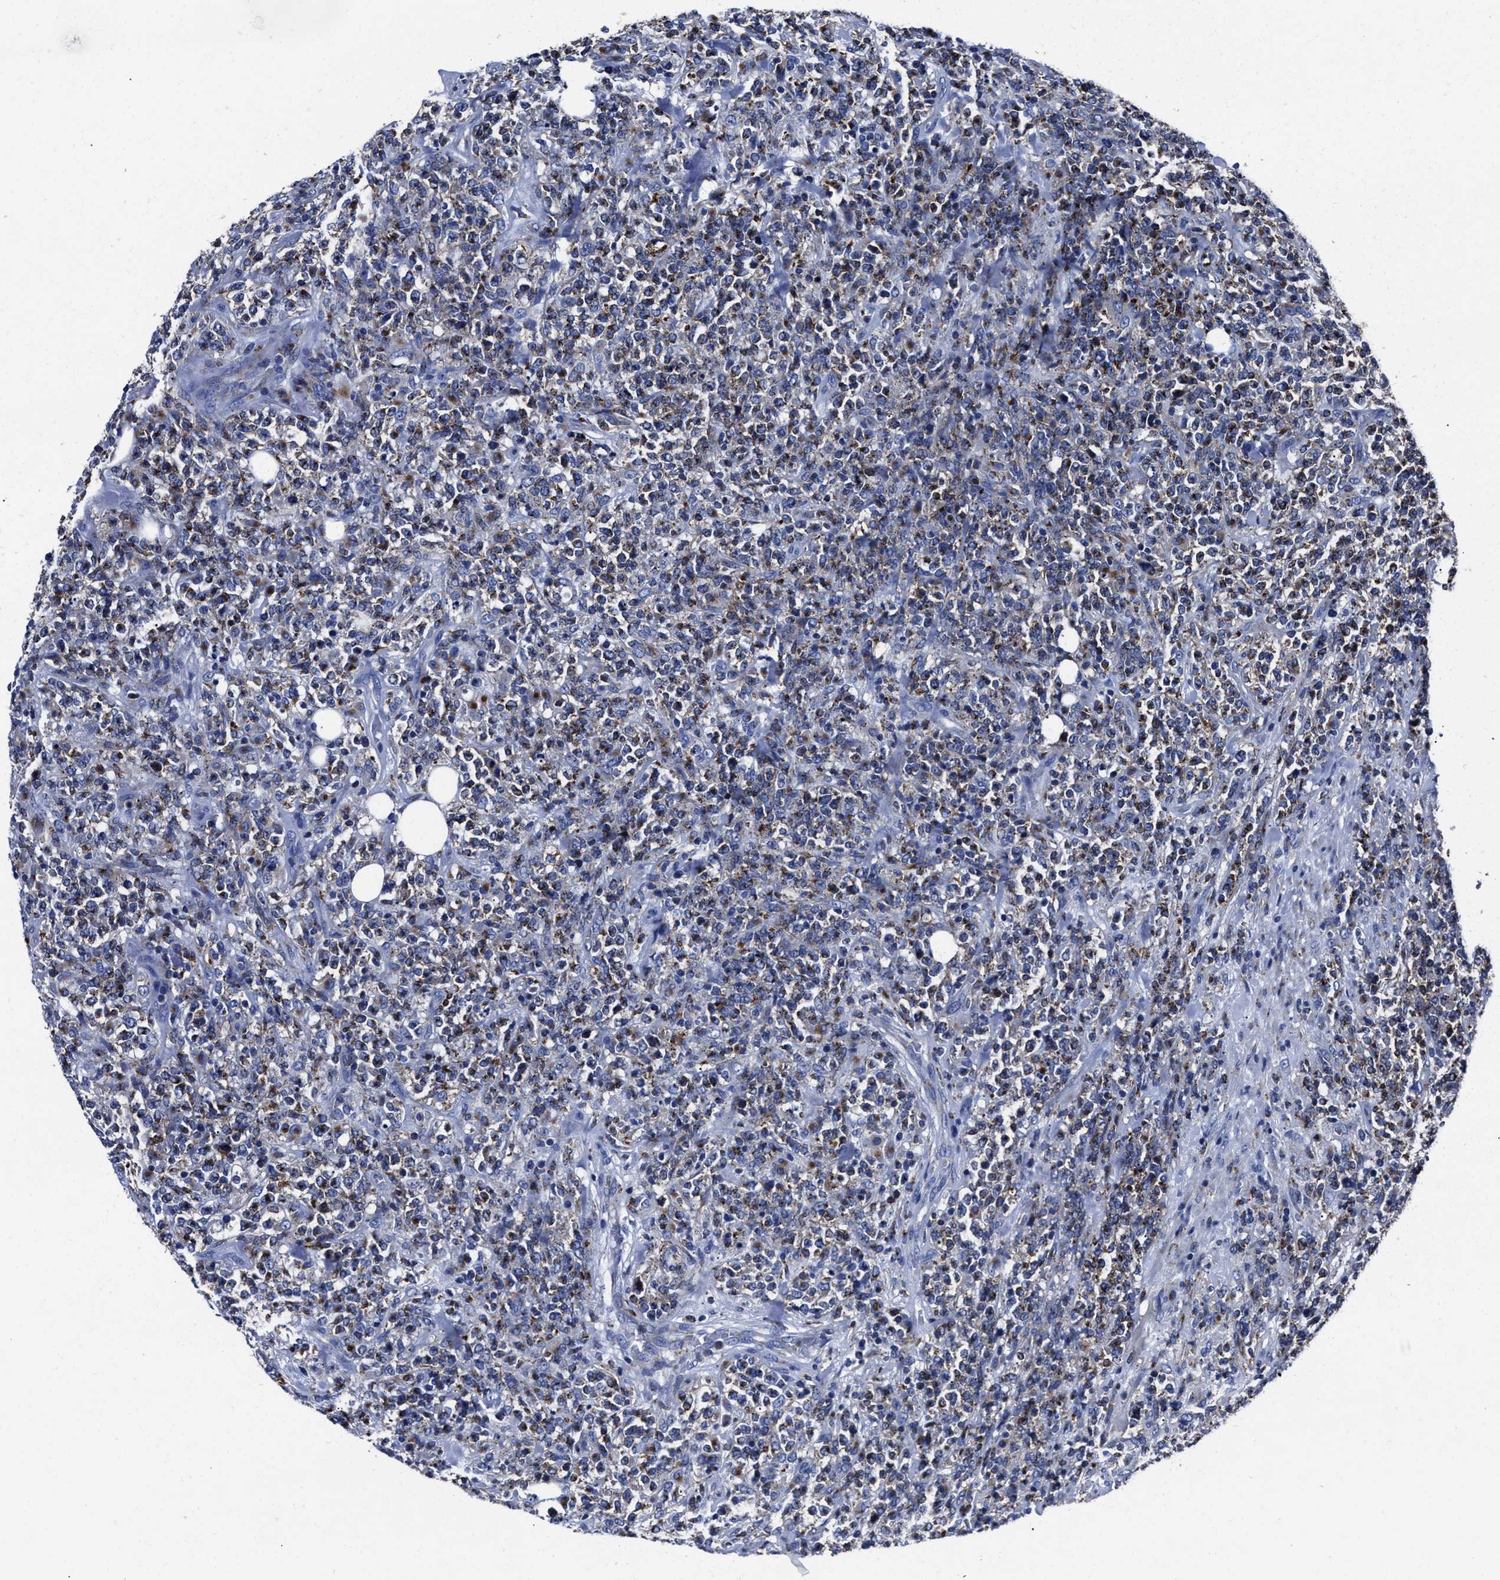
{"staining": {"intensity": "strong", "quantity": "25%-75%", "location": "cytoplasmic/membranous"}, "tissue": "lymphoma", "cell_type": "Tumor cells", "image_type": "cancer", "snomed": [{"axis": "morphology", "description": "Malignant lymphoma, non-Hodgkin's type, High grade"}, {"axis": "topography", "description": "Soft tissue"}], "caption": "There is high levels of strong cytoplasmic/membranous positivity in tumor cells of malignant lymphoma, non-Hodgkin's type (high-grade), as demonstrated by immunohistochemical staining (brown color).", "gene": "LAMTOR4", "patient": {"sex": "male", "age": 18}}